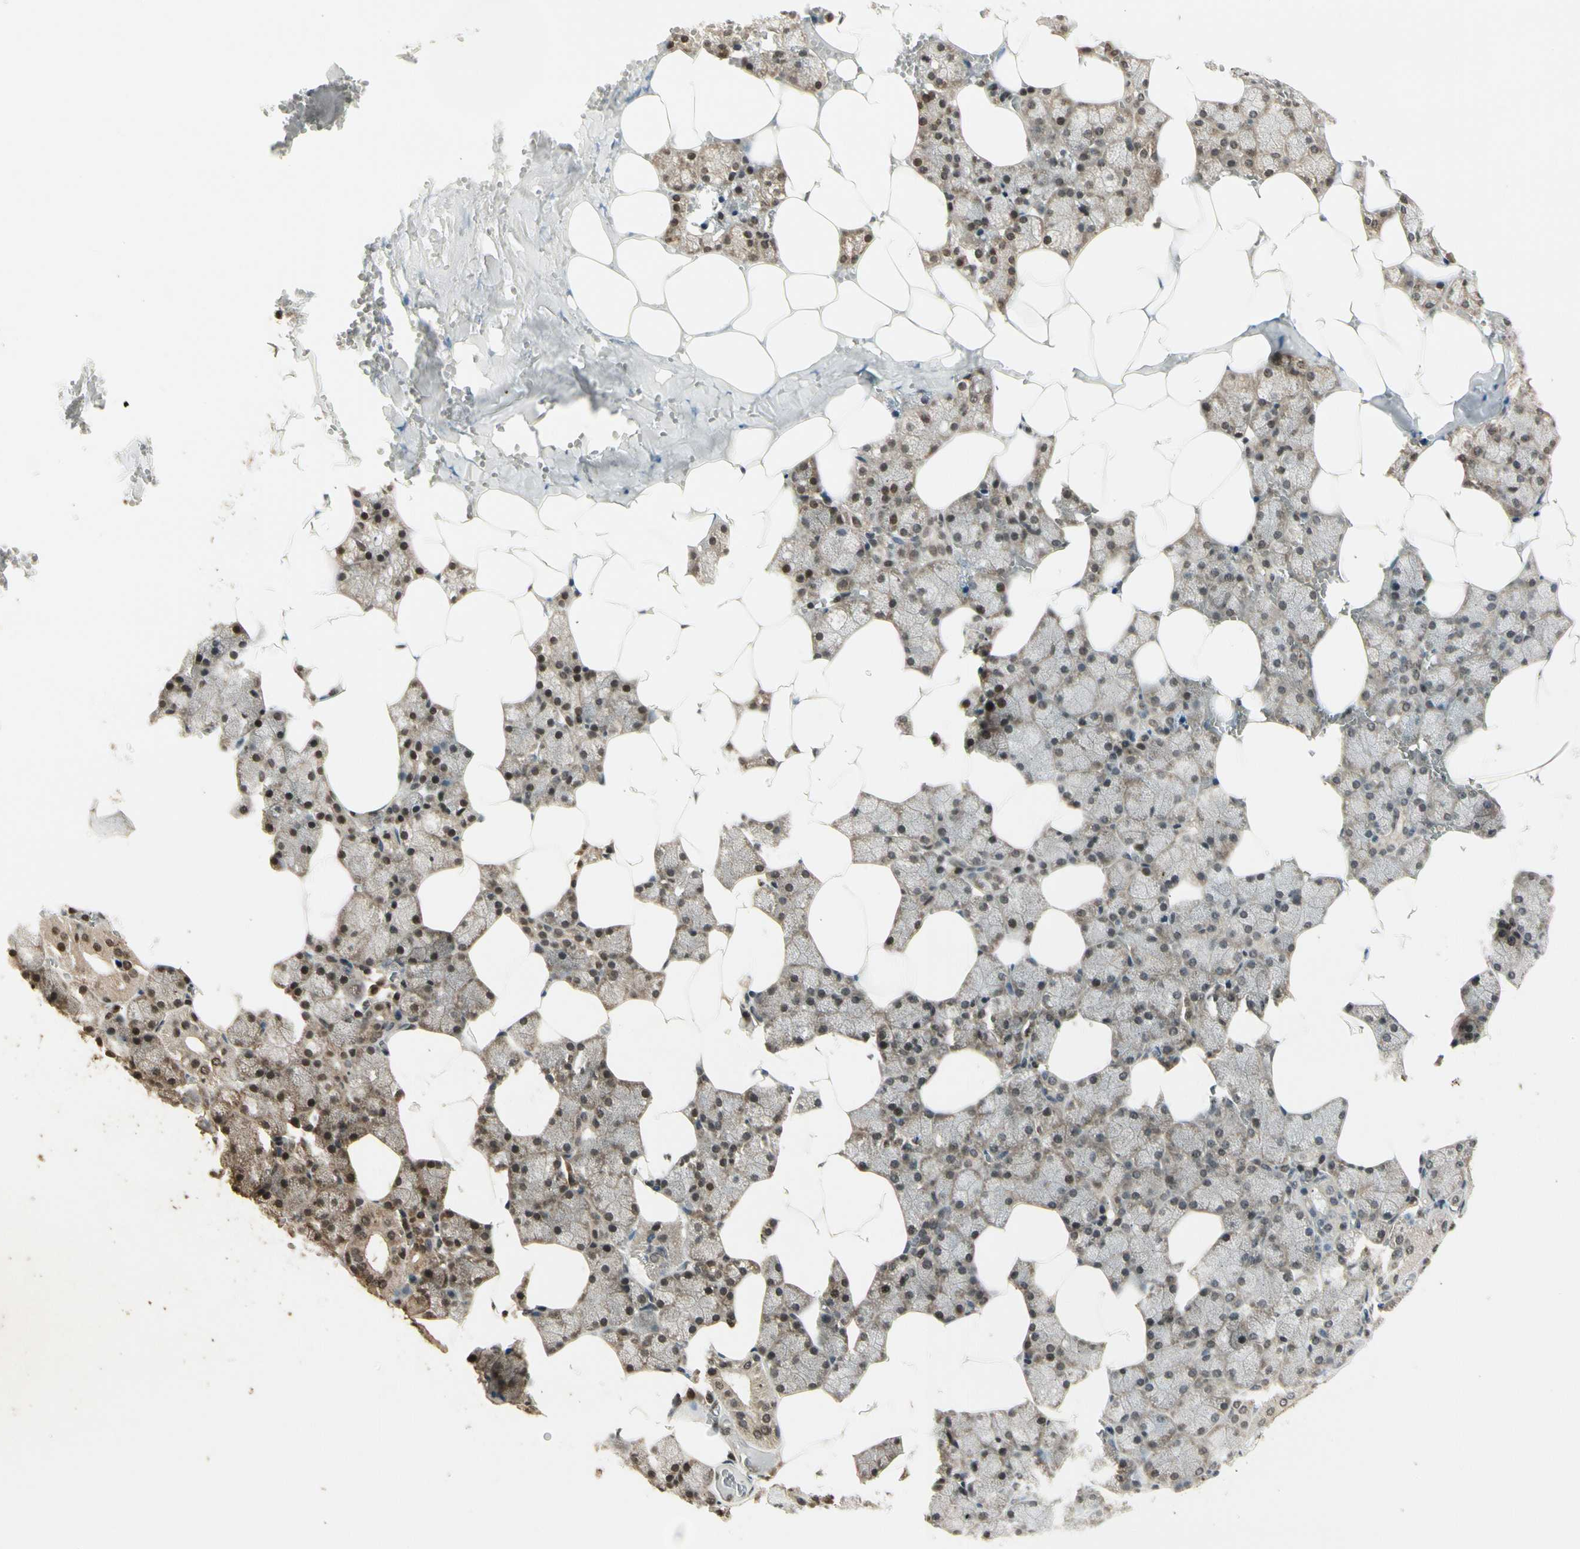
{"staining": {"intensity": "moderate", "quantity": "25%-75%", "location": "cytoplasmic/membranous"}, "tissue": "salivary gland", "cell_type": "Glandular cells", "image_type": "normal", "snomed": [{"axis": "morphology", "description": "Normal tissue, NOS"}, {"axis": "topography", "description": "Salivary gland"}], "caption": "Salivary gland stained with DAB IHC displays medium levels of moderate cytoplasmic/membranous expression in about 25%-75% of glandular cells. (DAB (3,3'-diaminobenzidine) = brown stain, brightfield microscopy at high magnification).", "gene": "SMN2", "patient": {"sex": "male", "age": 62}}